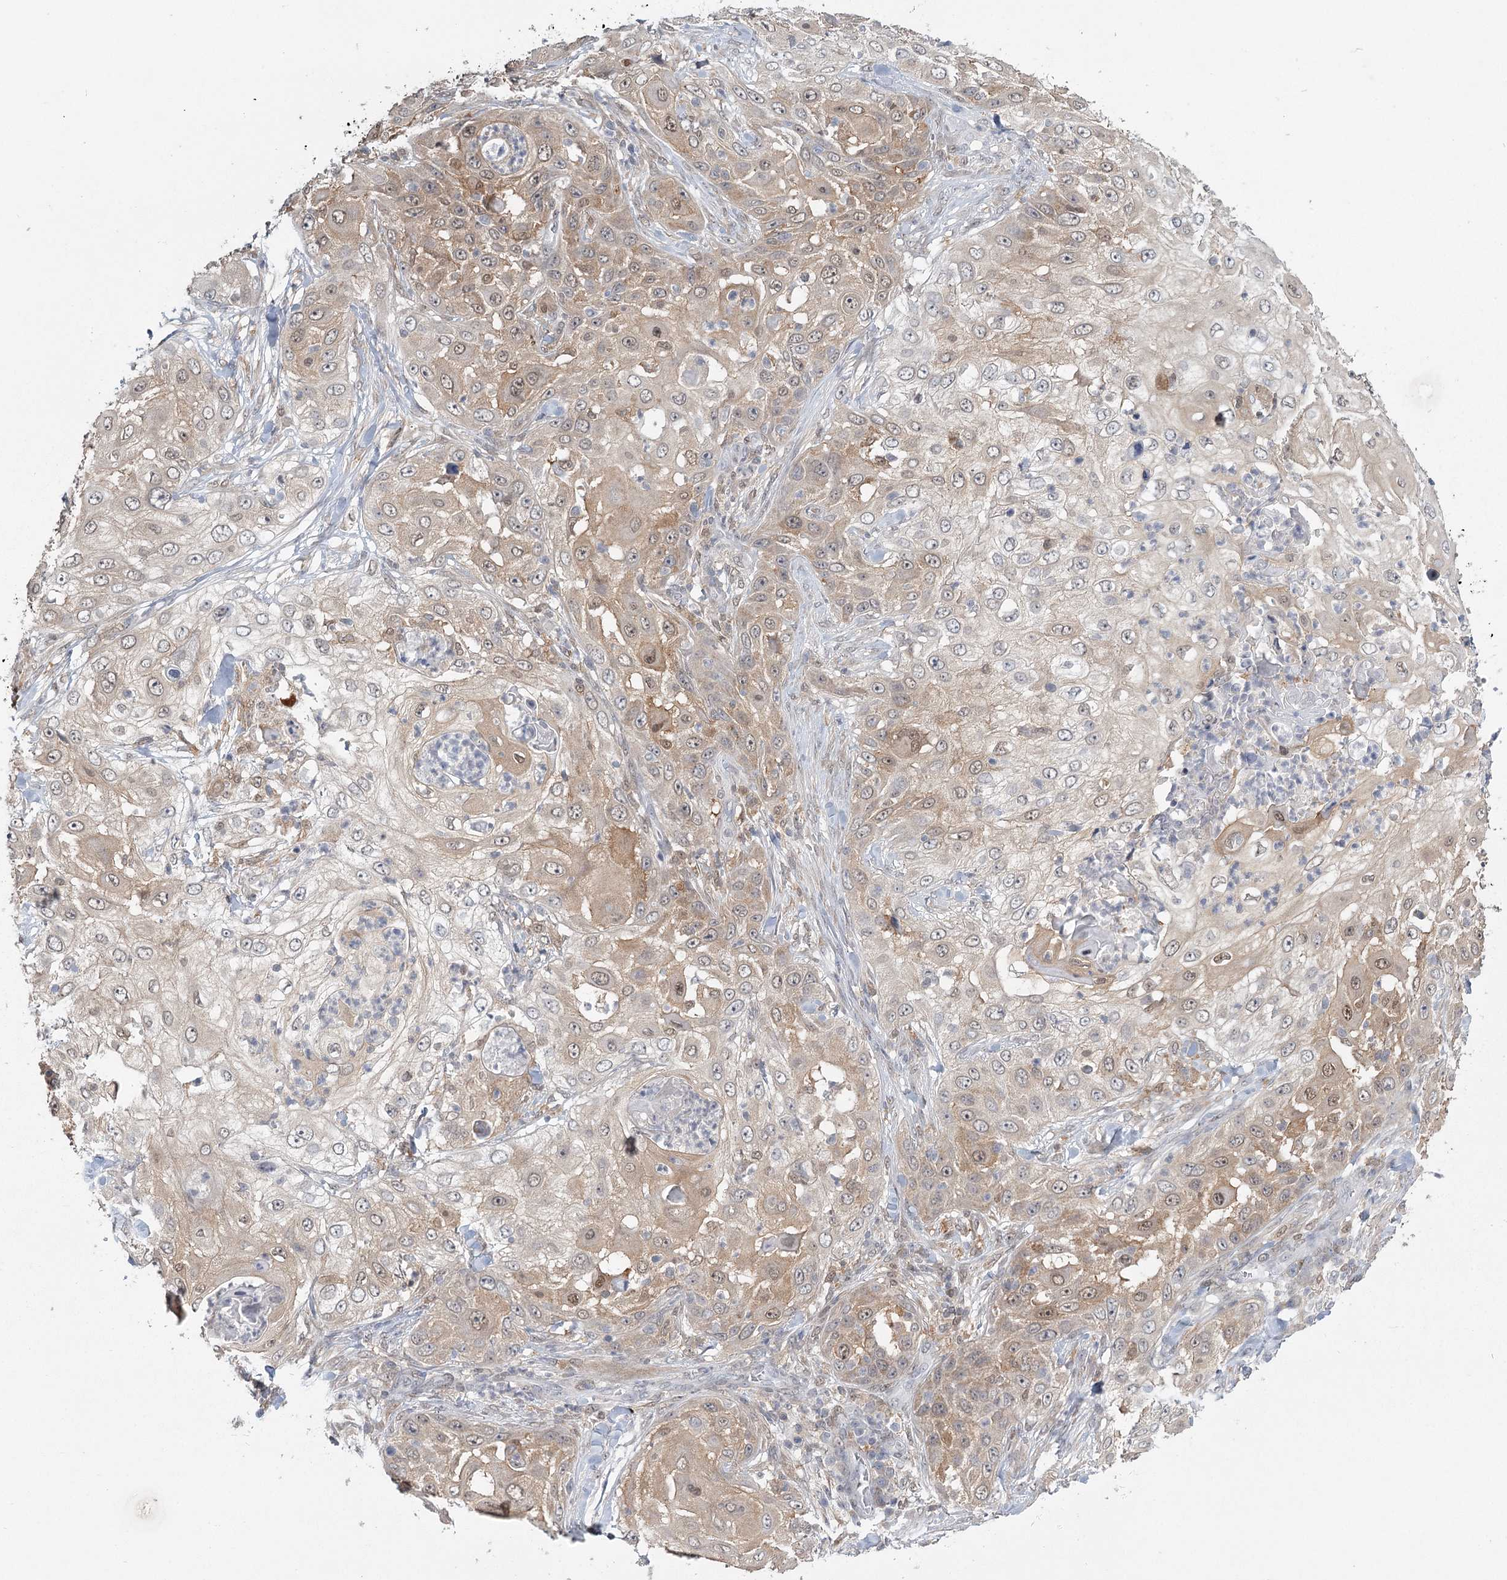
{"staining": {"intensity": "weak", "quantity": ">75%", "location": "cytoplasmic/membranous"}, "tissue": "skin cancer", "cell_type": "Tumor cells", "image_type": "cancer", "snomed": [{"axis": "morphology", "description": "Squamous cell carcinoma, NOS"}, {"axis": "topography", "description": "Skin"}], "caption": "Immunohistochemistry (IHC) image of human skin cancer (squamous cell carcinoma) stained for a protein (brown), which displays low levels of weak cytoplasmic/membranous positivity in about >75% of tumor cells.", "gene": "TMEM70", "patient": {"sex": "female", "age": 44}}